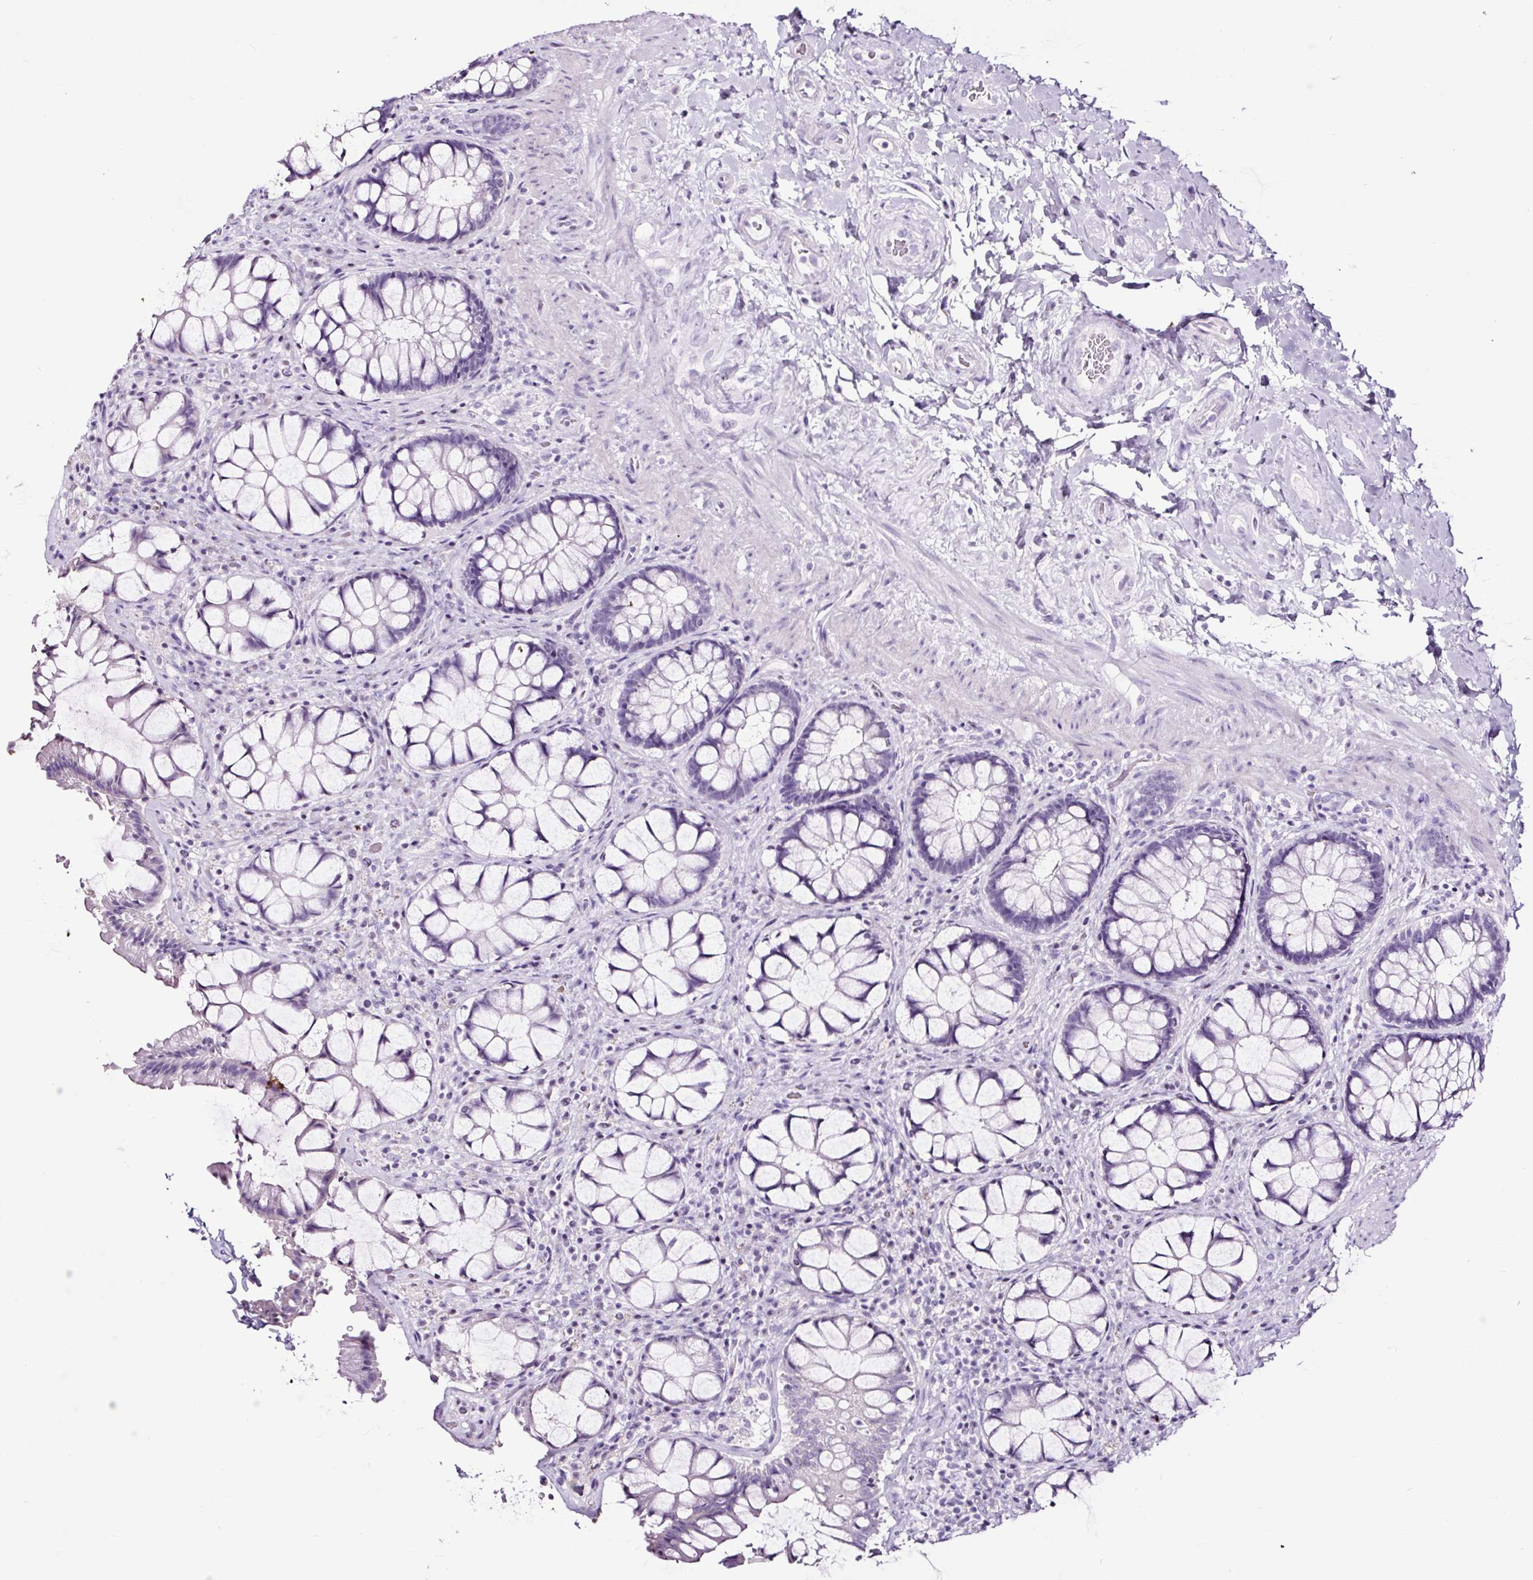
{"staining": {"intensity": "negative", "quantity": "none", "location": "none"}, "tissue": "rectum", "cell_type": "Glandular cells", "image_type": "normal", "snomed": [{"axis": "morphology", "description": "Normal tissue, NOS"}, {"axis": "topography", "description": "Rectum"}], "caption": "Immunohistochemistry photomicrograph of benign rectum: rectum stained with DAB displays no significant protein expression in glandular cells. (Immunohistochemistry, brightfield microscopy, high magnification).", "gene": "NPHS2", "patient": {"sex": "female", "age": 58}}